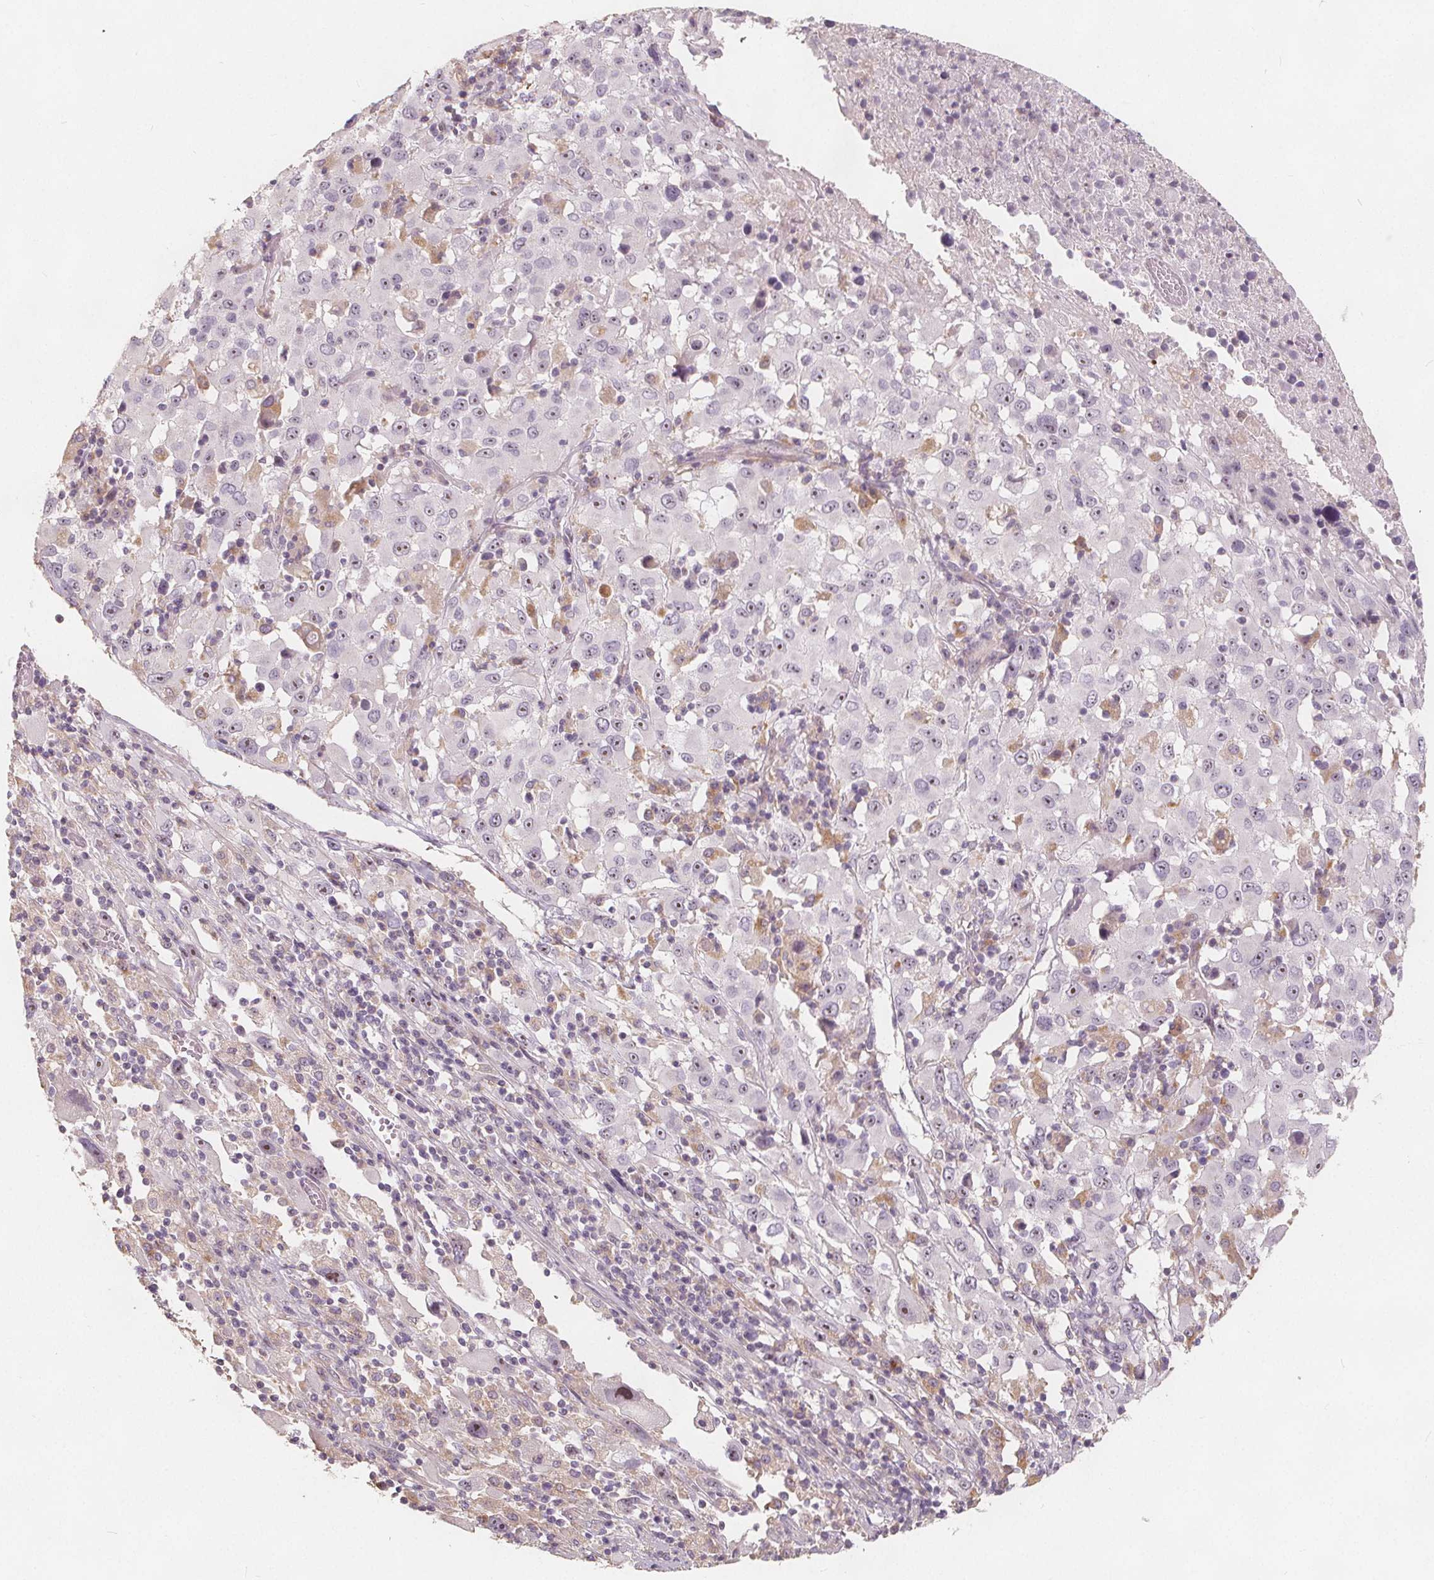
{"staining": {"intensity": "negative", "quantity": "none", "location": "none"}, "tissue": "melanoma", "cell_type": "Tumor cells", "image_type": "cancer", "snomed": [{"axis": "morphology", "description": "Malignant melanoma, Metastatic site"}, {"axis": "topography", "description": "Soft tissue"}], "caption": "This is an IHC photomicrograph of human malignant melanoma (metastatic site). There is no staining in tumor cells.", "gene": "DRC3", "patient": {"sex": "male", "age": 50}}